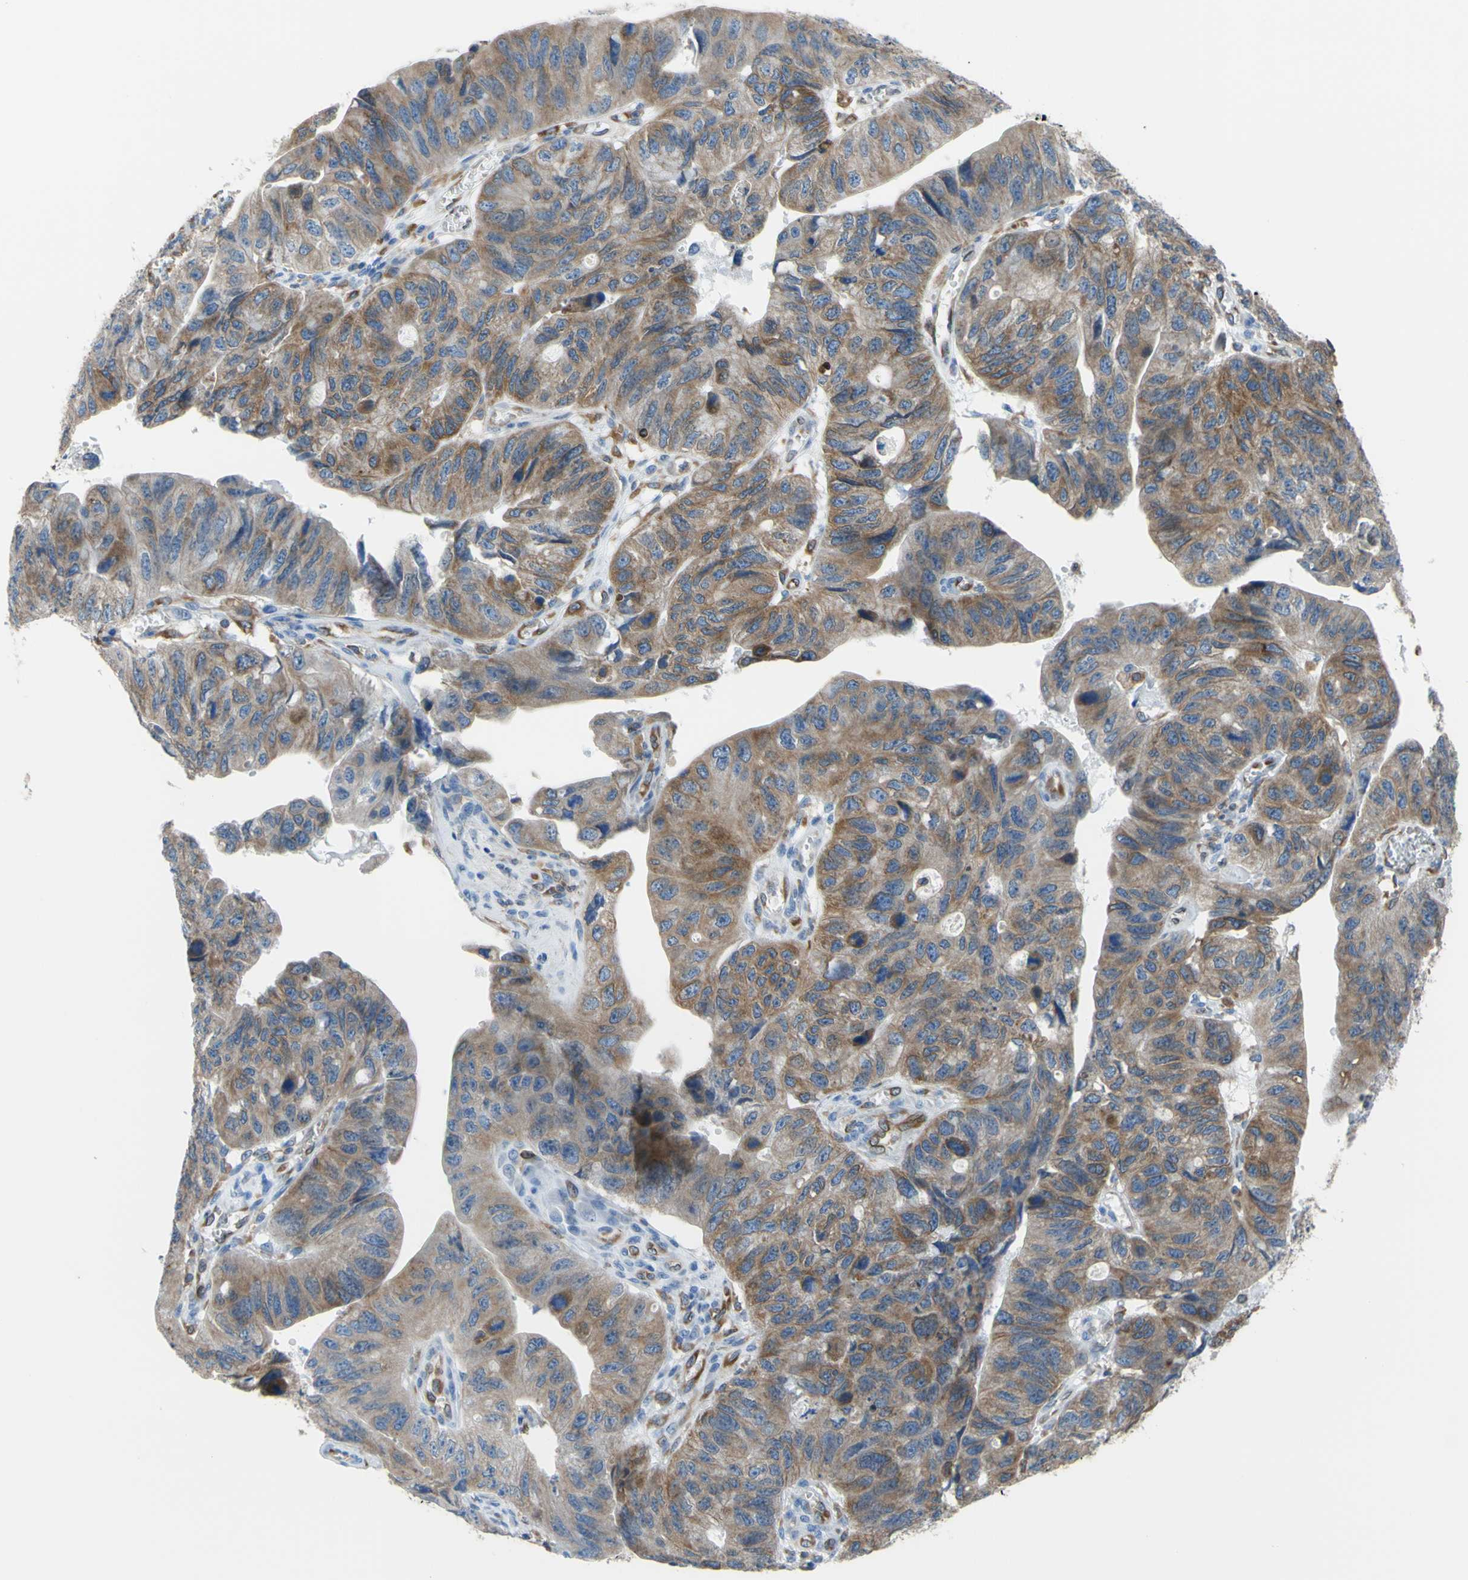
{"staining": {"intensity": "moderate", "quantity": "25%-75%", "location": "cytoplasmic/membranous"}, "tissue": "stomach cancer", "cell_type": "Tumor cells", "image_type": "cancer", "snomed": [{"axis": "morphology", "description": "Adenocarcinoma, NOS"}, {"axis": "topography", "description": "Stomach"}], "caption": "DAB immunohistochemical staining of stomach adenocarcinoma displays moderate cytoplasmic/membranous protein positivity in approximately 25%-75% of tumor cells. (DAB IHC, brown staining for protein, blue staining for nuclei).", "gene": "MGST2", "patient": {"sex": "male", "age": 59}}